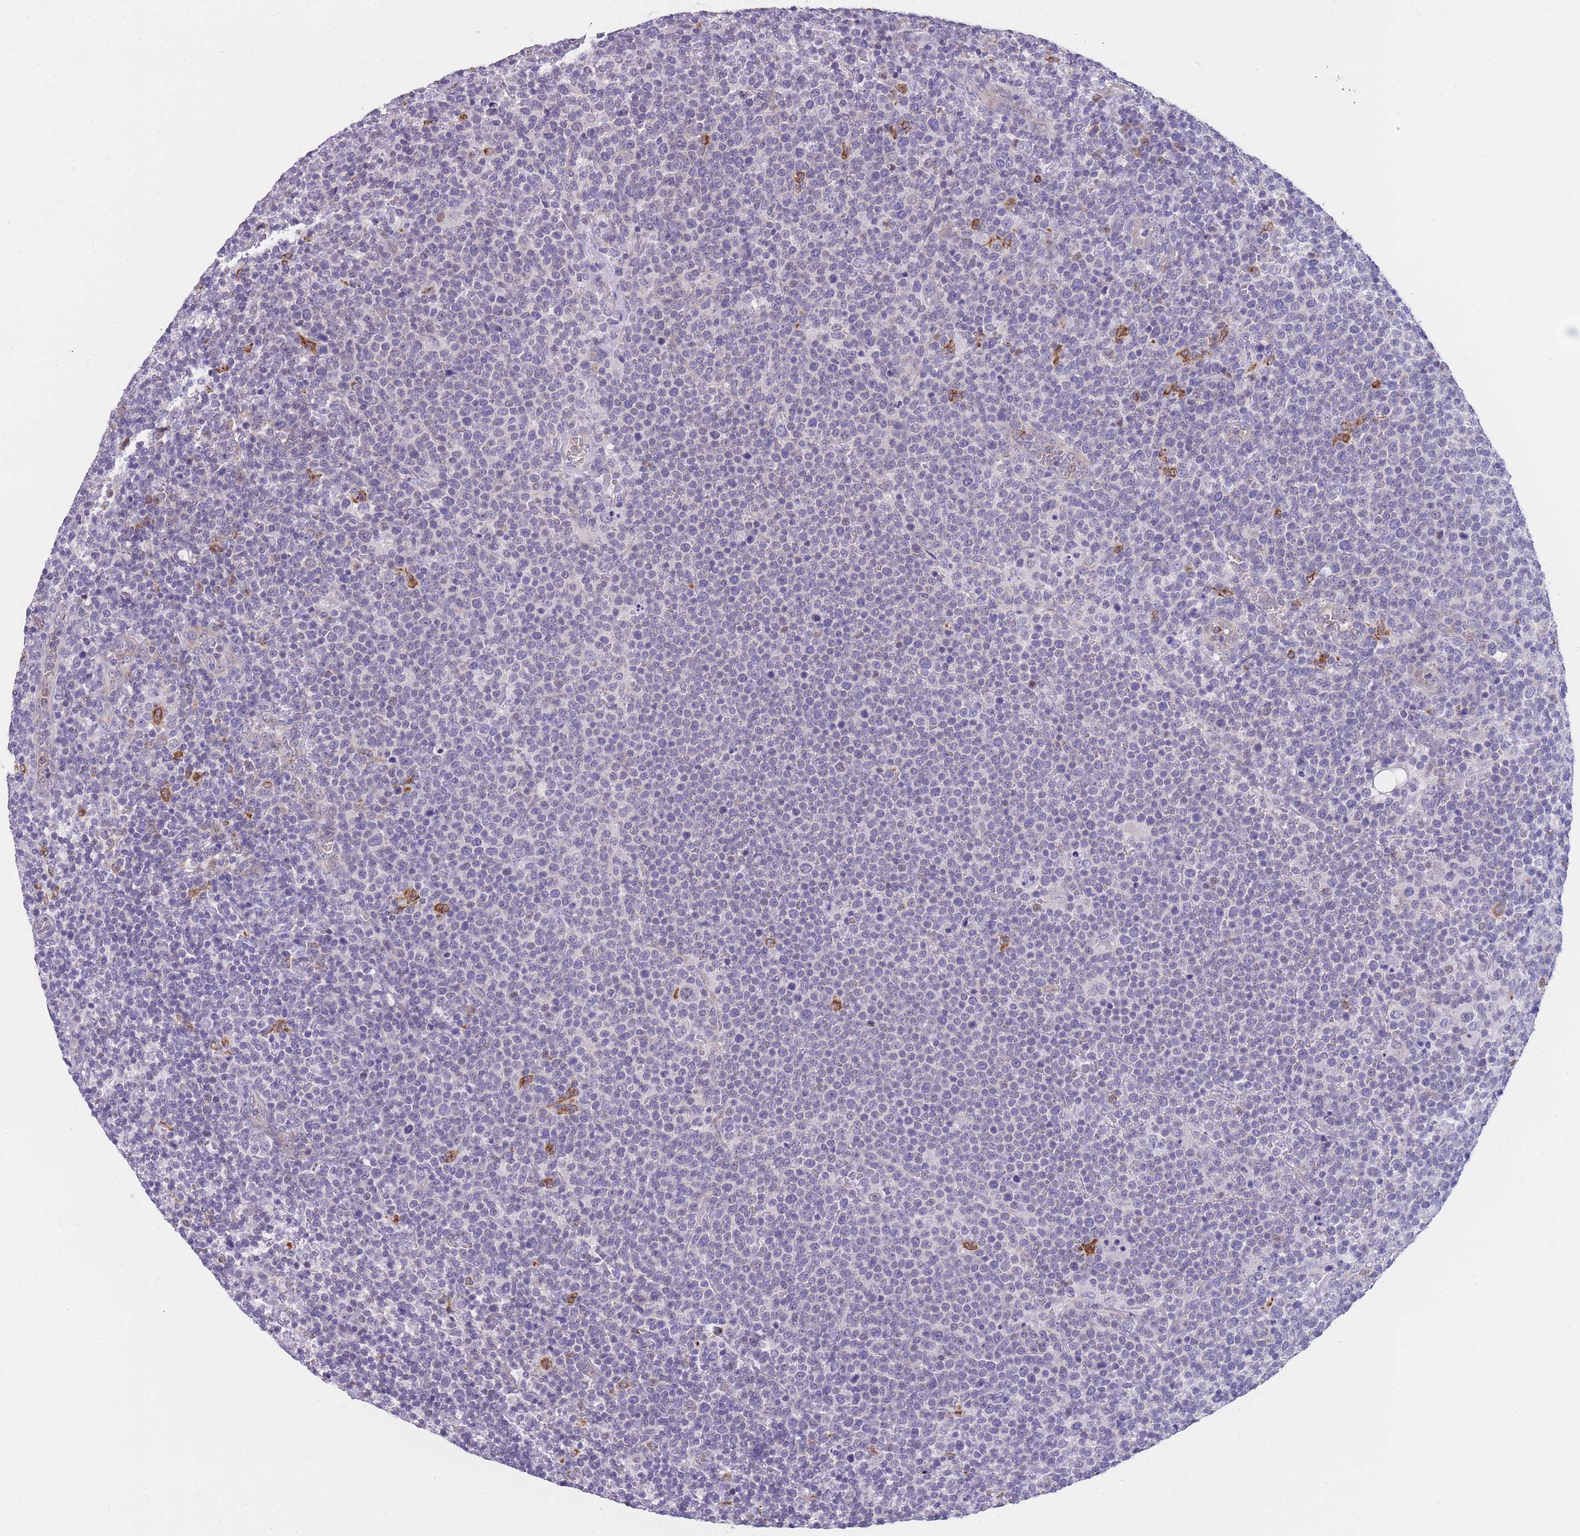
{"staining": {"intensity": "negative", "quantity": "none", "location": "none"}, "tissue": "lymphoma", "cell_type": "Tumor cells", "image_type": "cancer", "snomed": [{"axis": "morphology", "description": "Malignant lymphoma, non-Hodgkin's type, High grade"}, {"axis": "topography", "description": "Lymph node"}], "caption": "Immunohistochemical staining of malignant lymphoma, non-Hodgkin's type (high-grade) displays no significant staining in tumor cells. (DAB IHC, high magnification).", "gene": "ZNF662", "patient": {"sex": "male", "age": 61}}